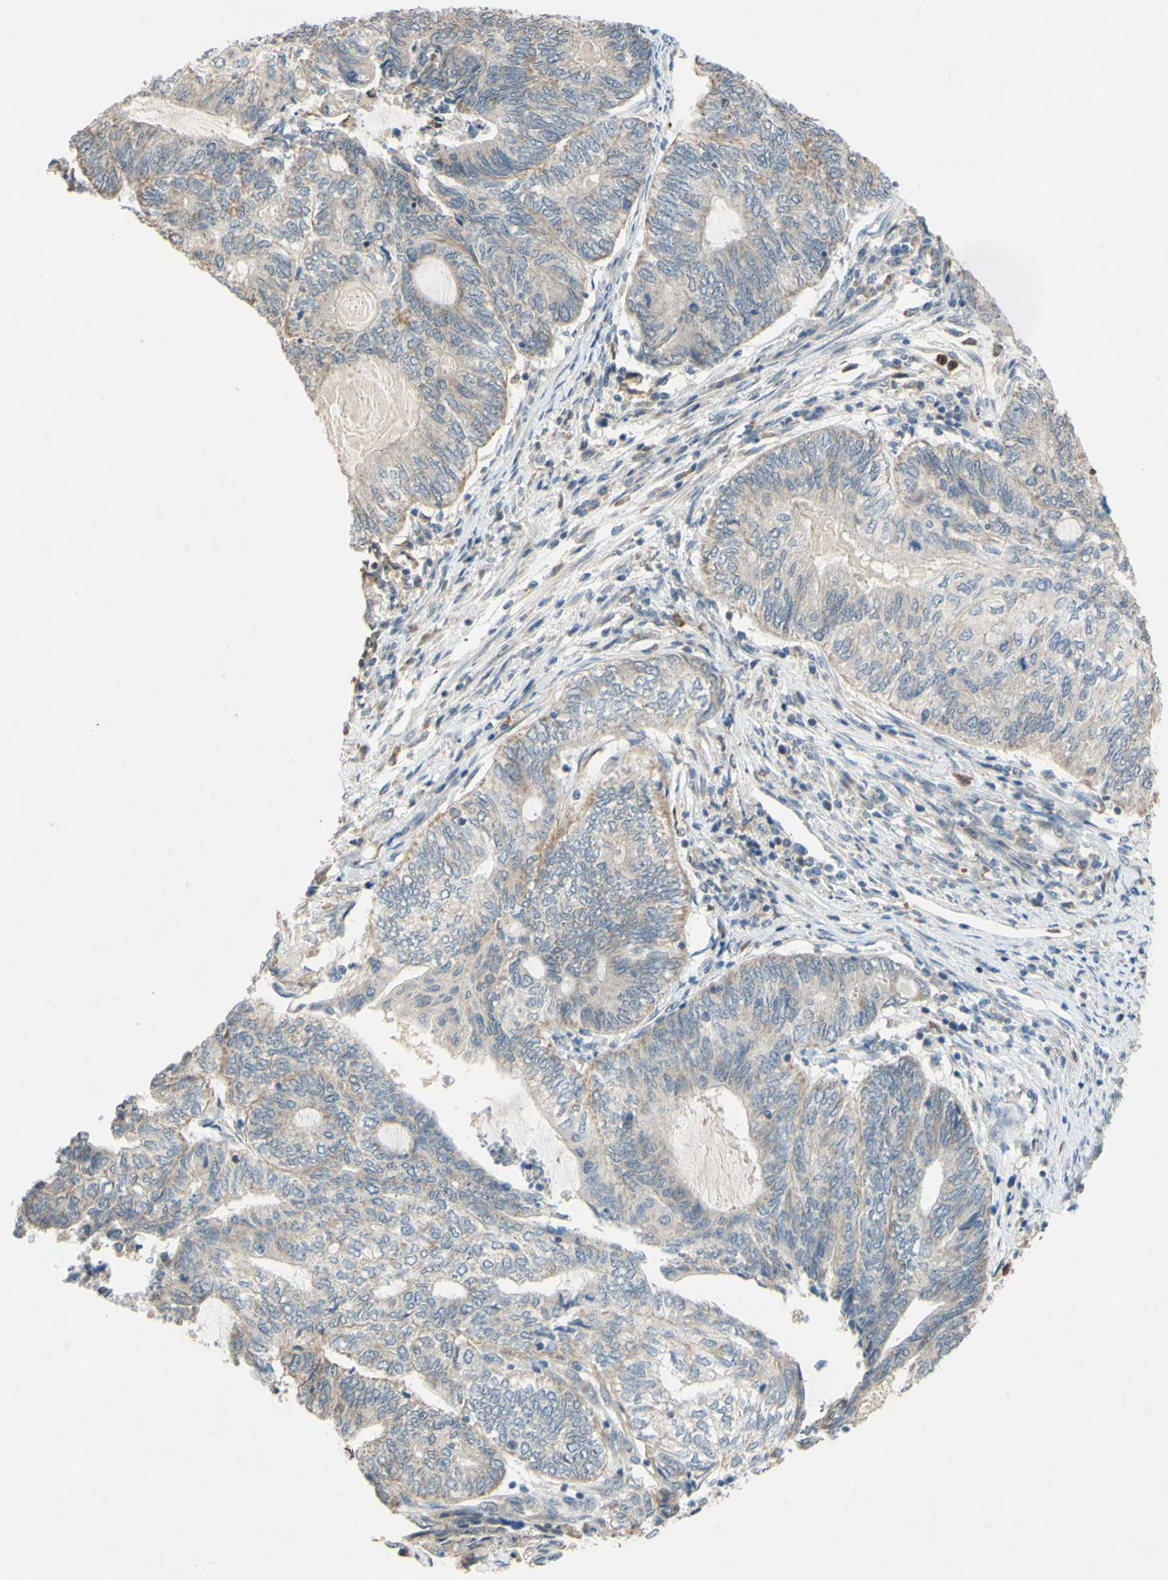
{"staining": {"intensity": "weak", "quantity": ">75%", "location": "cytoplasmic/membranous"}, "tissue": "endometrial cancer", "cell_type": "Tumor cells", "image_type": "cancer", "snomed": [{"axis": "morphology", "description": "Adenocarcinoma, NOS"}, {"axis": "topography", "description": "Uterus"}, {"axis": "topography", "description": "Endometrium"}], "caption": "Brown immunohistochemical staining in human endometrial adenocarcinoma reveals weak cytoplasmic/membranous expression in approximately >75% of tumor cells.", "gene": "GATA1", "patient": {"sex": "female", "age": 70}}